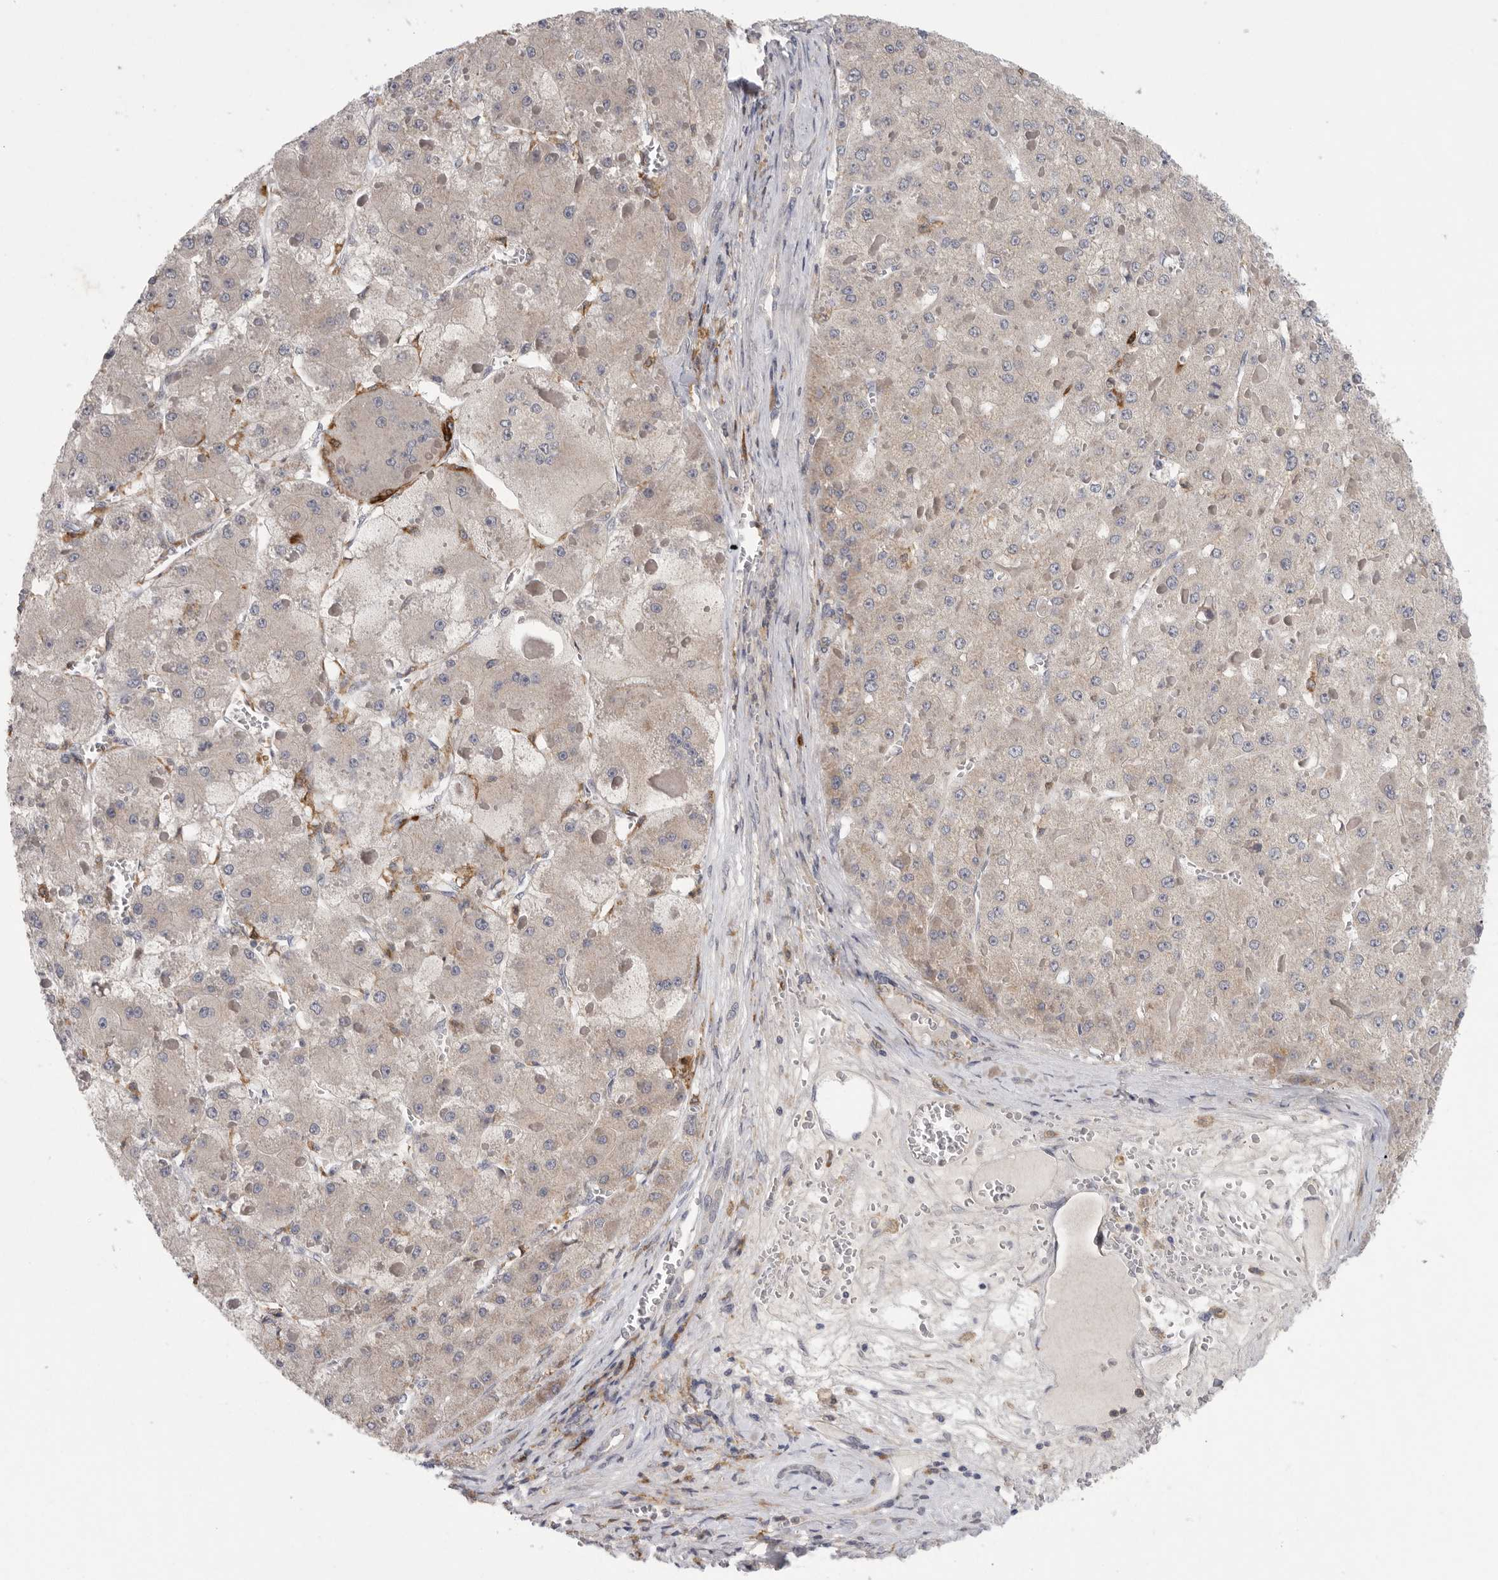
{"staining": {"intensity": "negative", "quantity": "none", "location": "none"}, "tissue": "liver cancer", "cell_type": "Tumor cells", "image_type": "cancer", "snomed": [{"axis": "morphology", "description": "Carcinoma, Hepatocellular, NOS"}, {"axis": "topography", "description": "Liver"}], "caption": "This is an immunohistochemistry (IHC) micrograph of human liver cancer (hepatocellular carcinoma). There is no staining in tumor cells.", "gene": "SIGLEC10", "patient": {"sex": "female", "age": 73}}